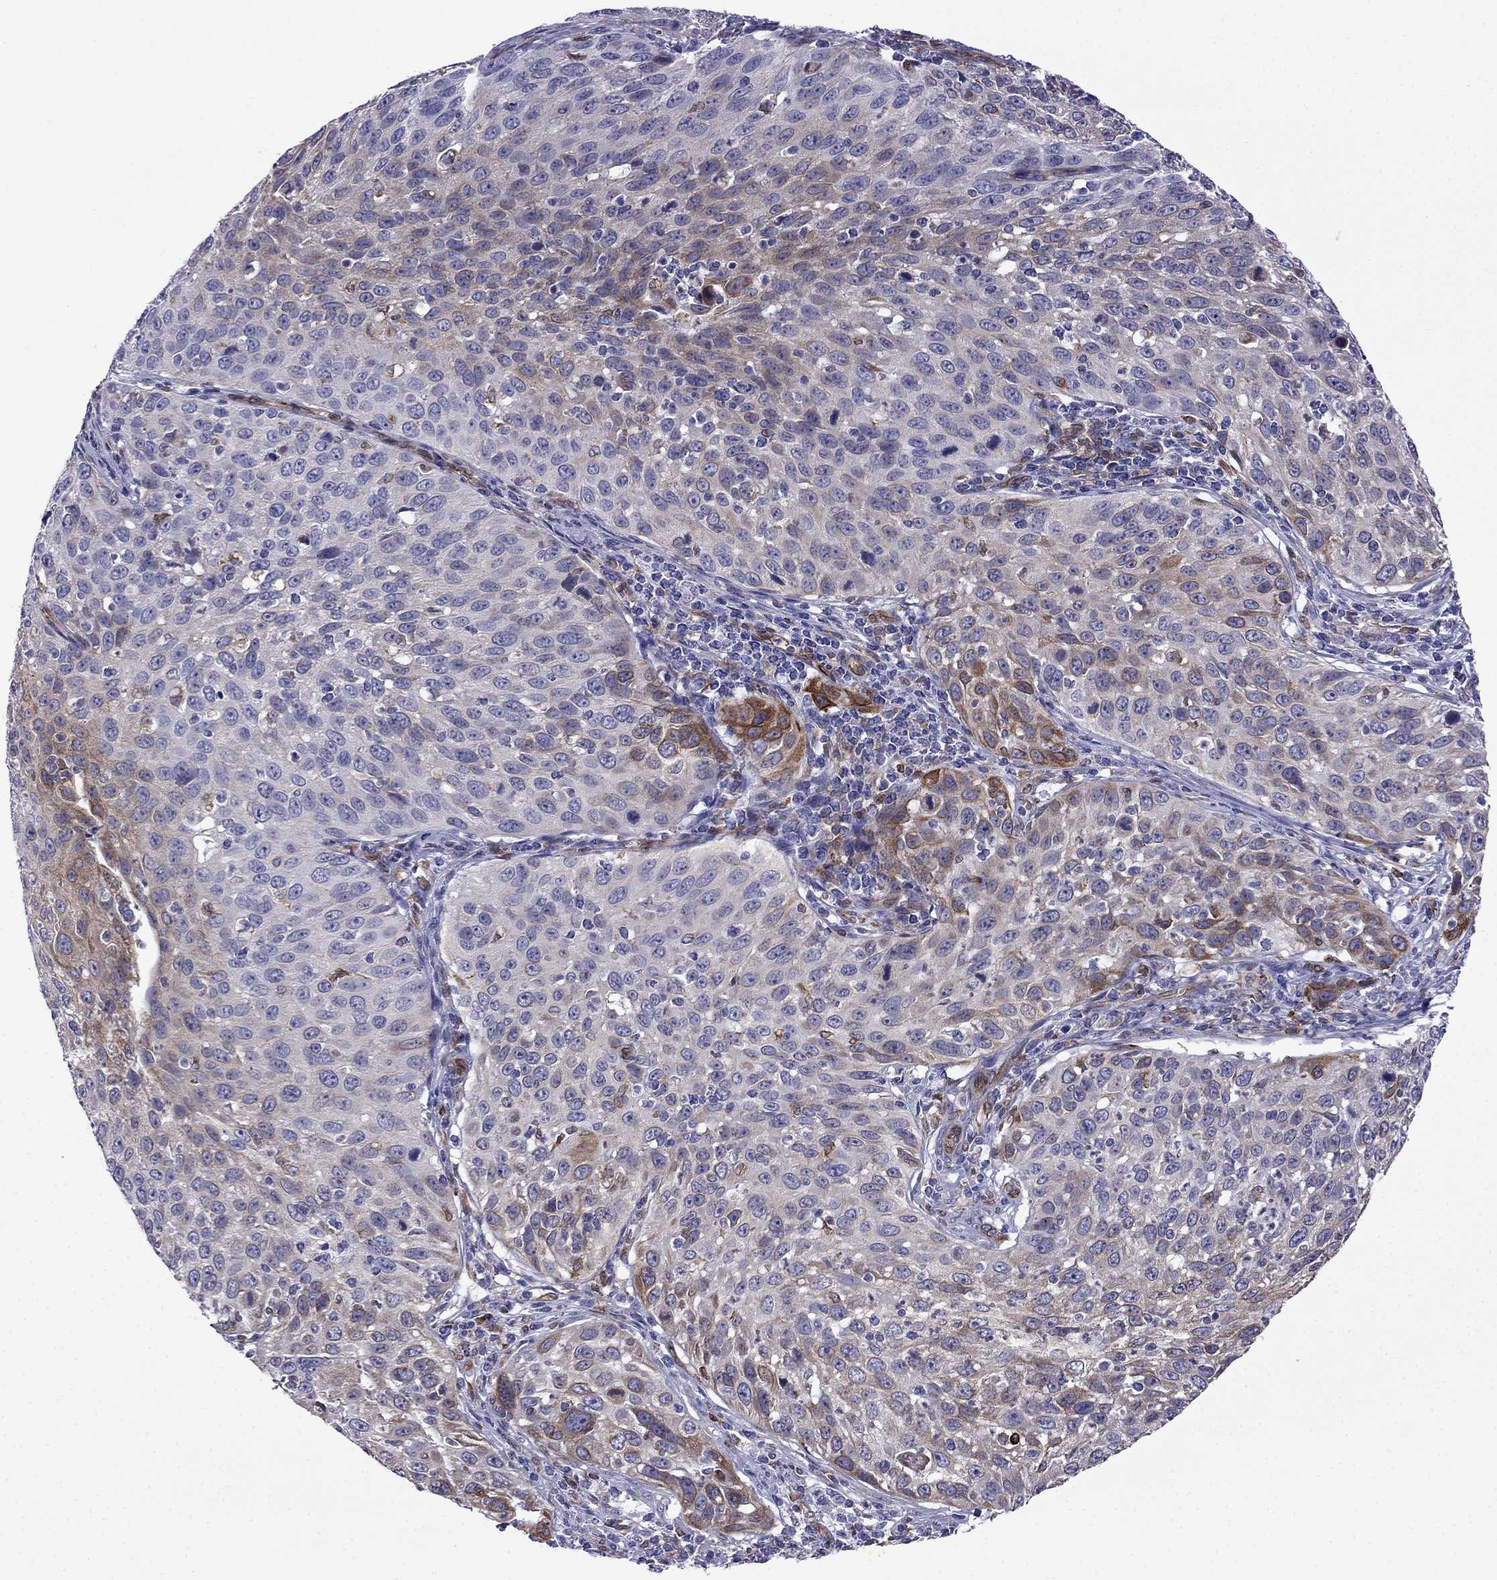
{"staining": {"intensity": "moderate", "quantity": "<25%", "location": "cytoplasmic/membranous"}, "tissue": "cervical cancer", "cell_type": "Tumor cells", "image_type": "cancer", "snomed": [{"axis": "morphology", "description": "Squamous cell carcinoma, NOS"}, {"axis": "topography", "description": "Cervix"}], "caption": "Immunohistochemistry (IHC) micrograph of human cervical squamous cell carcinoma stained for a protein (brown), which demonstrates low levels of moderate cytoplasmic/membranous expression in about <25% of tumor cells.", "gene": "GNAL", "patient": {"sex": "female", "age": 26}}